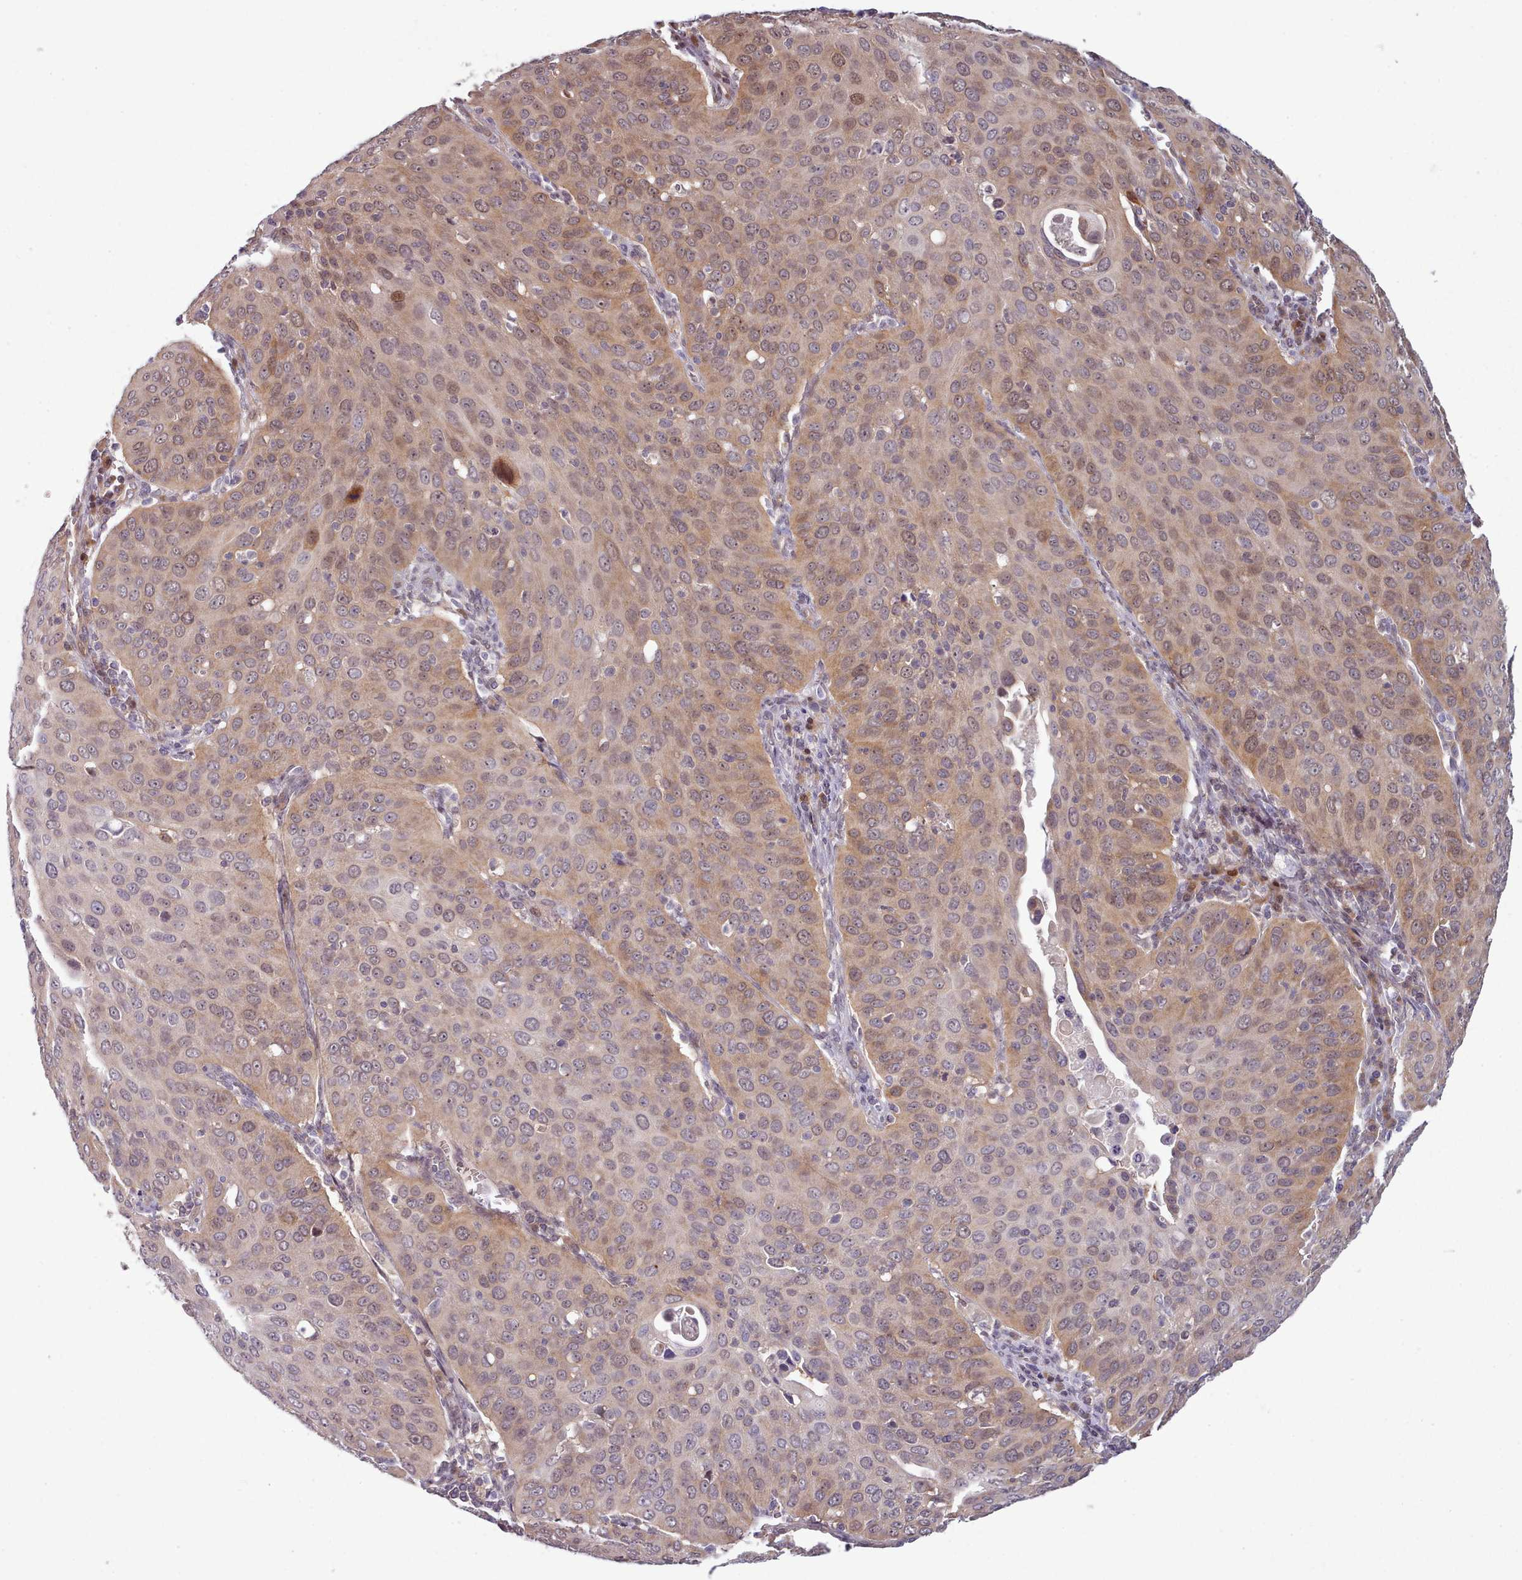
{"staining": {"intensity": "weak", "quantity": ">75%", "location": "cytoplasmic/membranous,nuclear"}, "tissue": "cervical cancer", "cell_type": "Tumor cells", "image_type": "cancer", "snomed": [{"axis": "morphology", "description": "Squamous cell carcinoma, NOS"}, {"axis": "topography", "description": "Cervix"}], "caption": "Cervical squamous cell carcinoma was stained to show a protein in brown. There is low levels of weak cytoplasmic/membranous and nuclear expression in approximately >75% of tumor cells. The protein of interest is stained brown, and the nuclei are stained in blue (DAB (3,3'-diaminobenzidine) IHC with brightfield microscopy, high magnification).", "gene": "CLNS1A", "patient": {"sex": "female", "age": 36}}